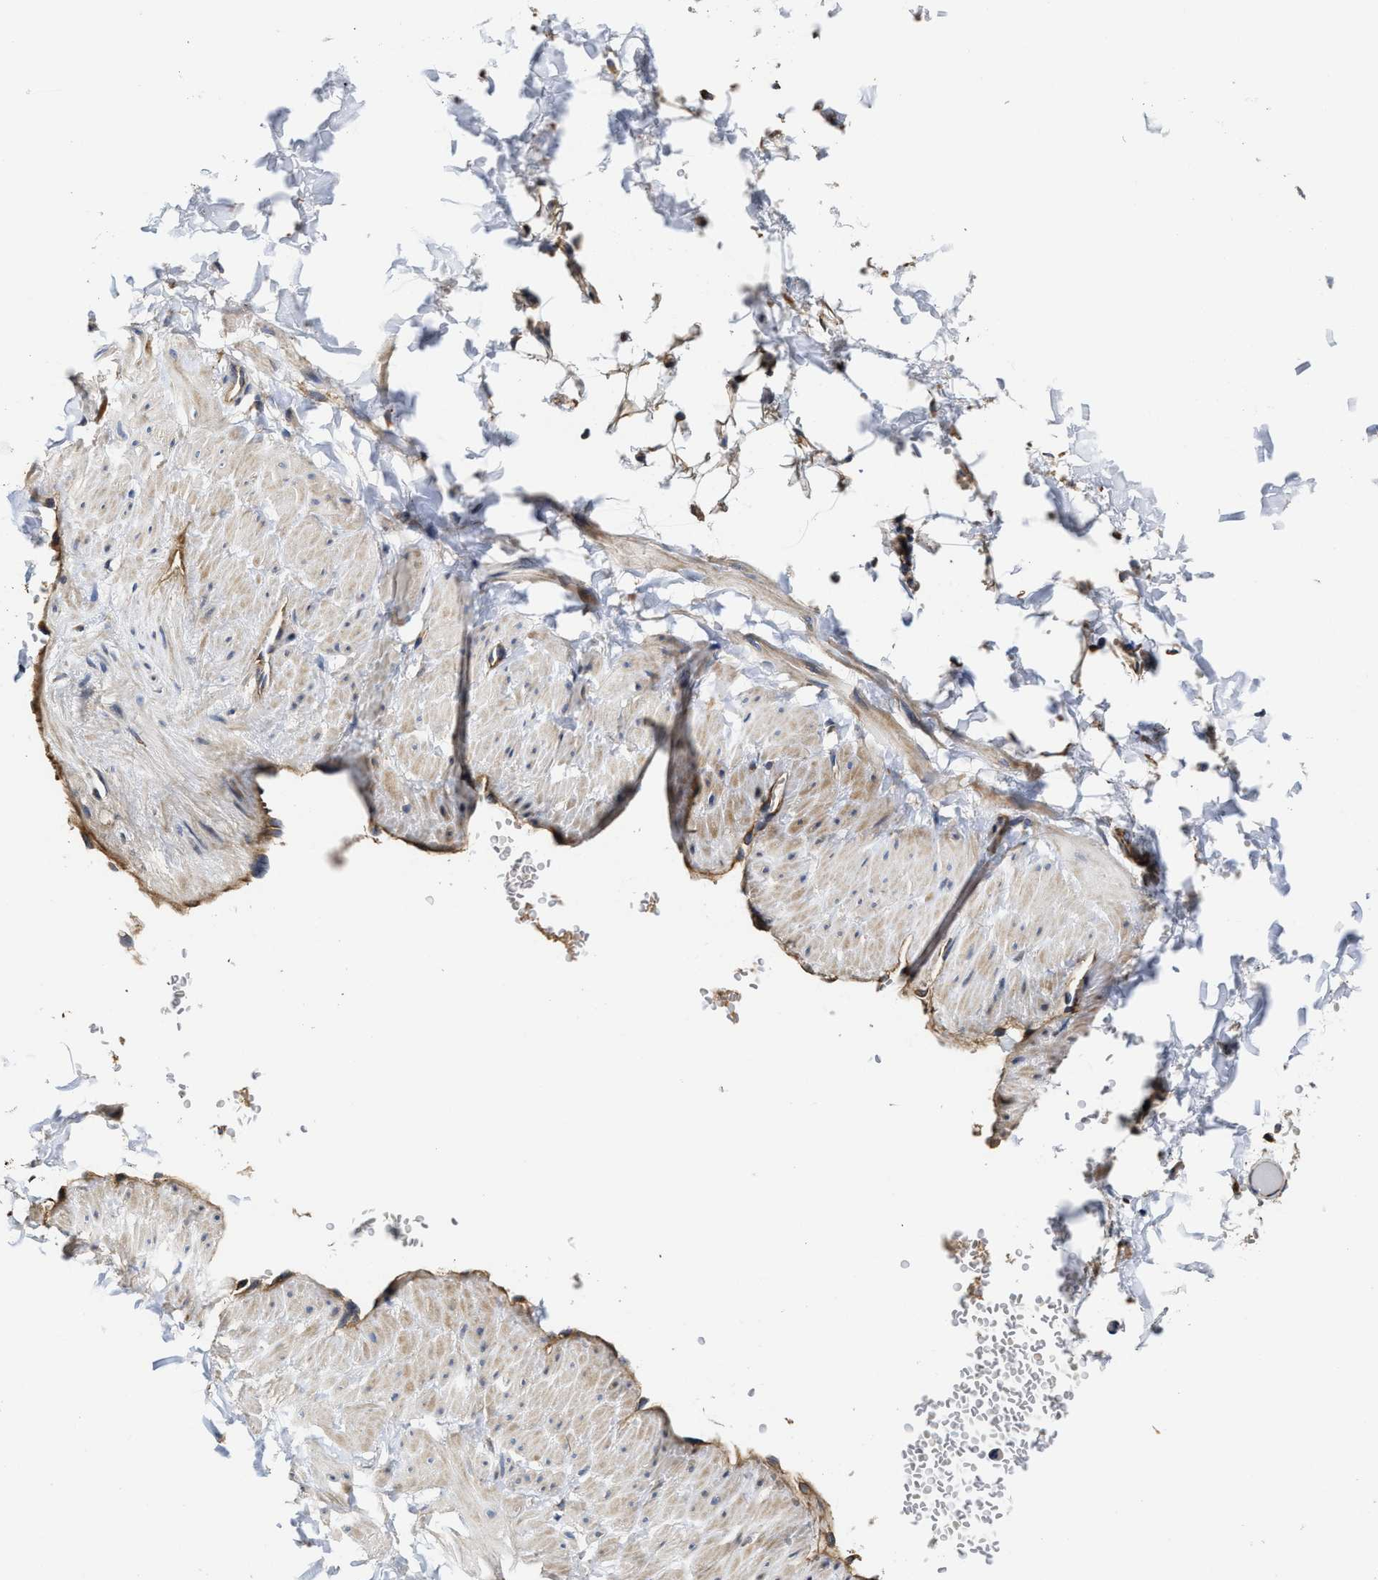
{"staining": {"intensity": "weak", "quantity": ">75%", "location": "cytoplasmic/membranous"}, "tissue": "adipose tissue", "cell_type": "Adipocytes", "image_type": "normal", "snomed": [{"axis": "morphology", "description": "Normal tissue, NOS"}, {"axis": "topography", "description": "Adipose tissue"}, {"axis": "topography", "description": "Vascular tissue"}, {"axis": "topography", "description": "Peripheral nerve tissue"}], "caption": "Immunohistochemical staining of benign adipose tissue reveals low levels of weak cytoplasmic/membranous staining in approximately >75% of adipocytes. The staining was performed using DAB to visualize the protein expression in brown, while the nuclei were stained in blue with hematoxylin (Magnification: 20x).", "gene": "TRAF6", "patient": {"sex": "male", "age": 25}}